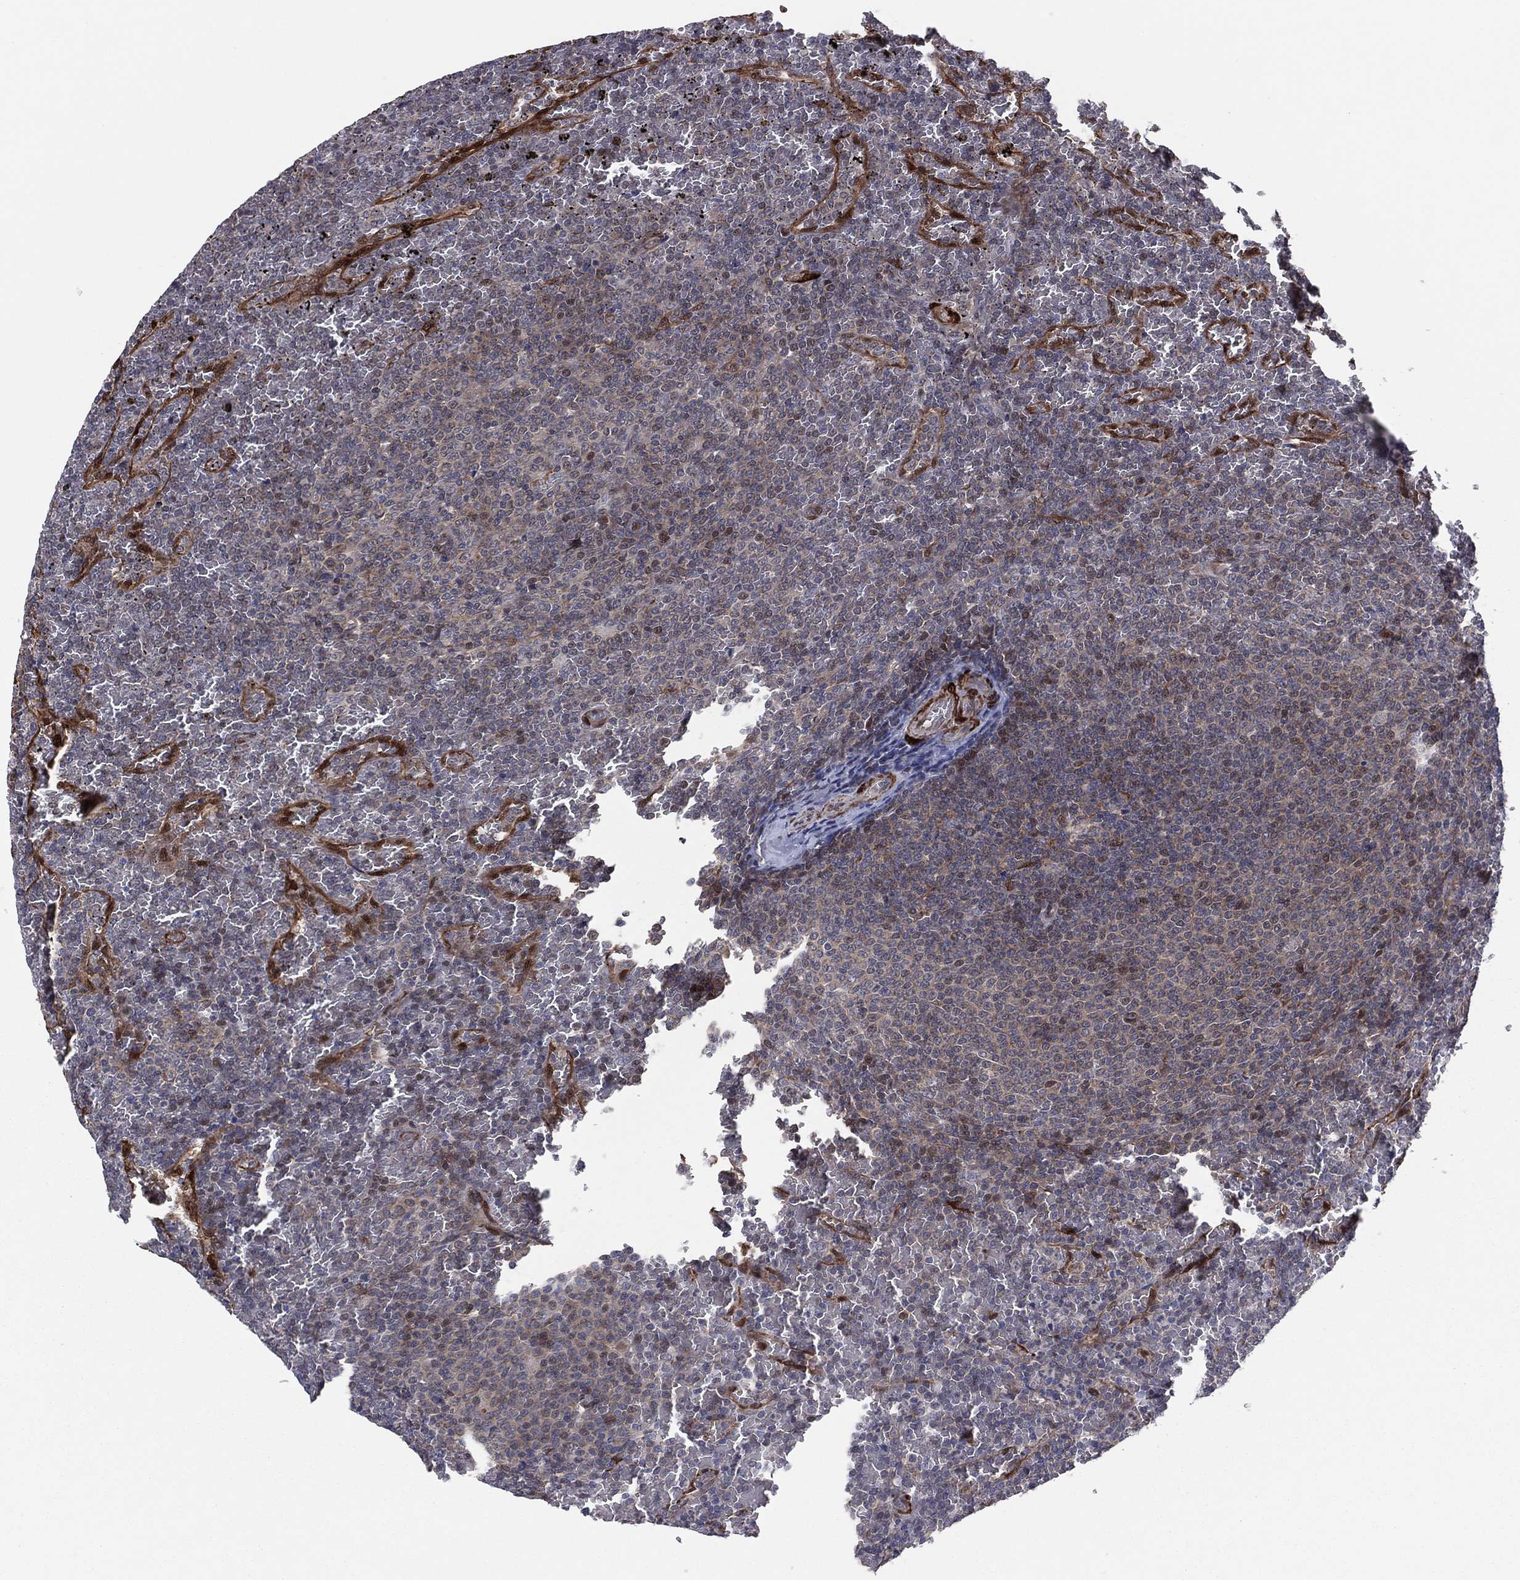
{"staining": {"intensity": "negative", "quantity": "none", "location": "none"}, "tissue": "lymphoma", "cell_type": "Tumor cells", "image_type": "cancer", "snomed": [{"axis": "morphology", "description": "Malignant lymphoma, non-Hodgkin's type, Low grade"}, {"axis": "topography", "description": "Spleen"}], "caption": "This is a micrograph of IHC staining of lymphoma, which shows no expression in tumor cells.", "gene": "SNCG", "patient": {"sex": "female", "age": 77}}